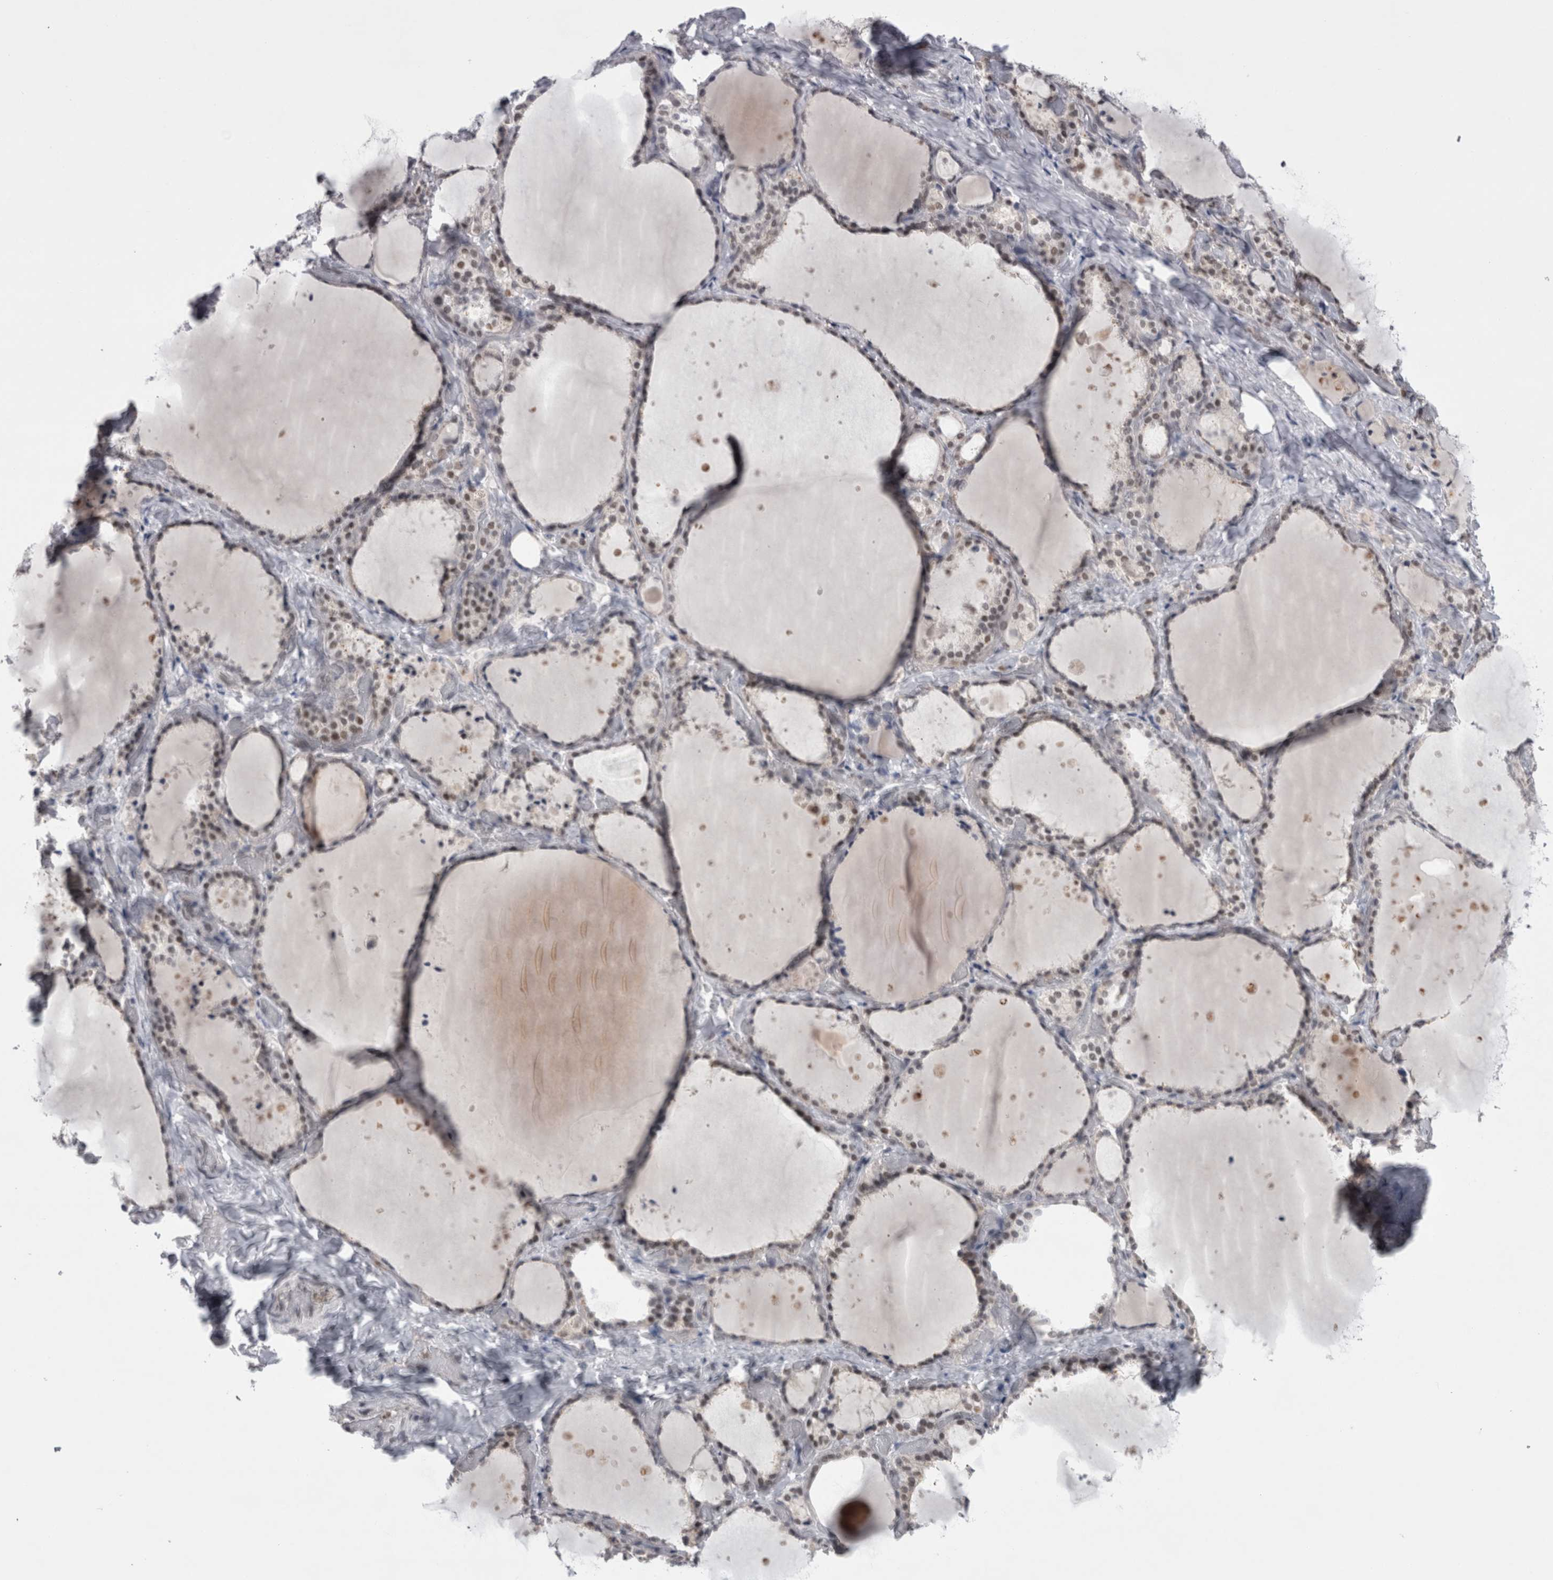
{"staining": {"intensity": "moderate", "quantity": ">75%", "location": "nuclear"}, "tissue": "thyroid gland", "cell_type": "Glandular cells", "image_type": "normal", "snomed": [{"axis": "morphology", "description": "Normal tissue, NOS"}, {"axis": "topography", "description": "Thyroid gland"}], "caption": "High-magnification brightfield microscopy of normal thyroid gland stained with DAB (3,3'-diaminobenzidine) (brown) and counterstained with hematoxylin (blue). glandular cells exhibit moderate nuclear positivity is identified in about>75% of cells. (Brightfield microscopy of DAB IHC at high magnification).", "gene": "PSMB2", "patient": {"sex": "female", "age": 44}}